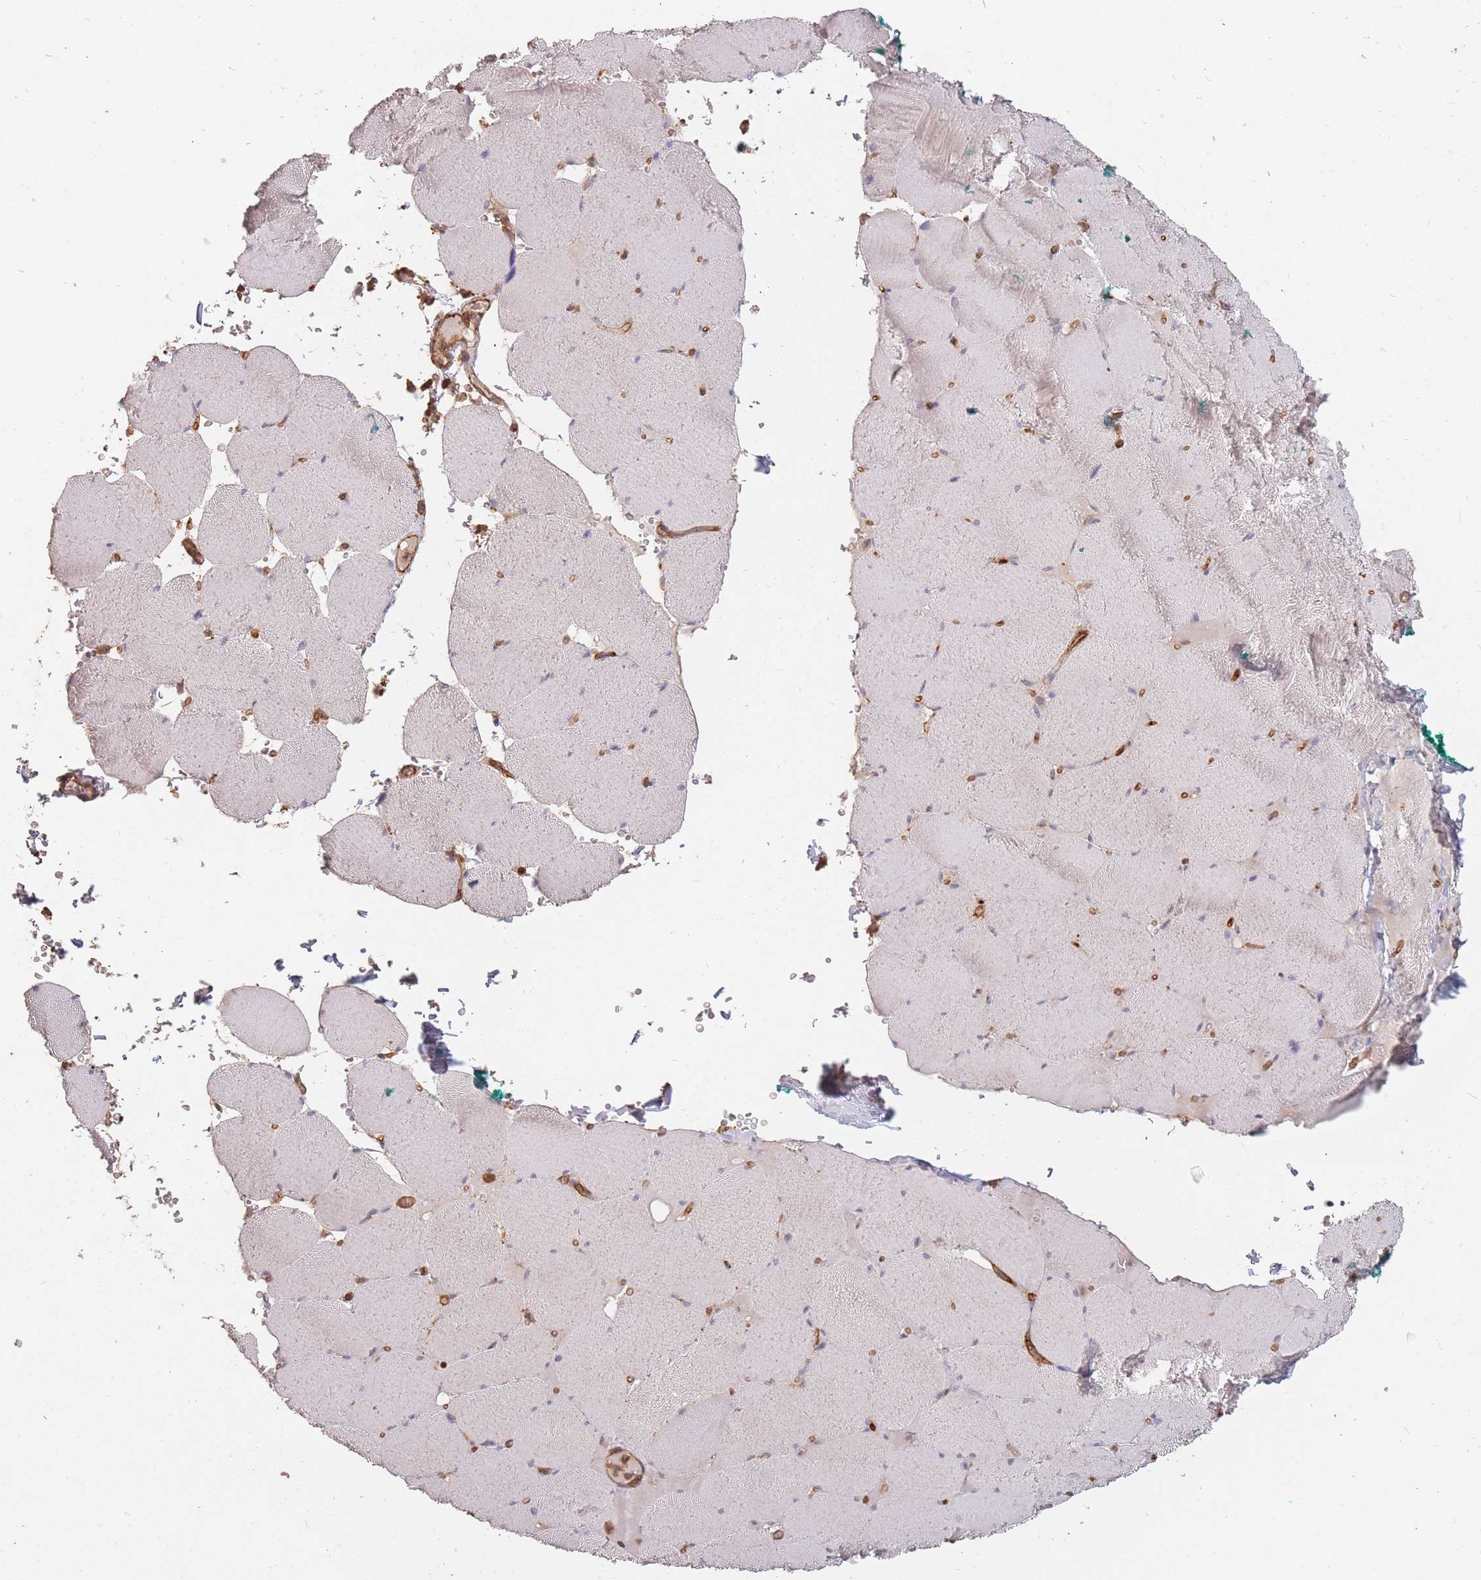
{"staining": {"intensity": "weak", "quantity": "25%-75%", "location": "cytoplasmic/membranous"}, "tissue": "skeletal muscle", "cell_type": "Myocytes", "image_type": "normal", "snomed": [{"axis": "morphology", "description": "Normal tissue, NOS"}, {"axis": "topography", "description": "Skeletal muscle"}, {"axis": "topography", "description": "Head-Neck"}], "caption": "DAB (3,3'-diaminobenzidine) immunohistochemical staining of unremarkable human skeletal muscle reveals weak cytoplasmic/membranous protein expression in approximately 25%-75% of myocytes.", "gene": "PLS3", "patient": {"sex": "male", "age": 66}}